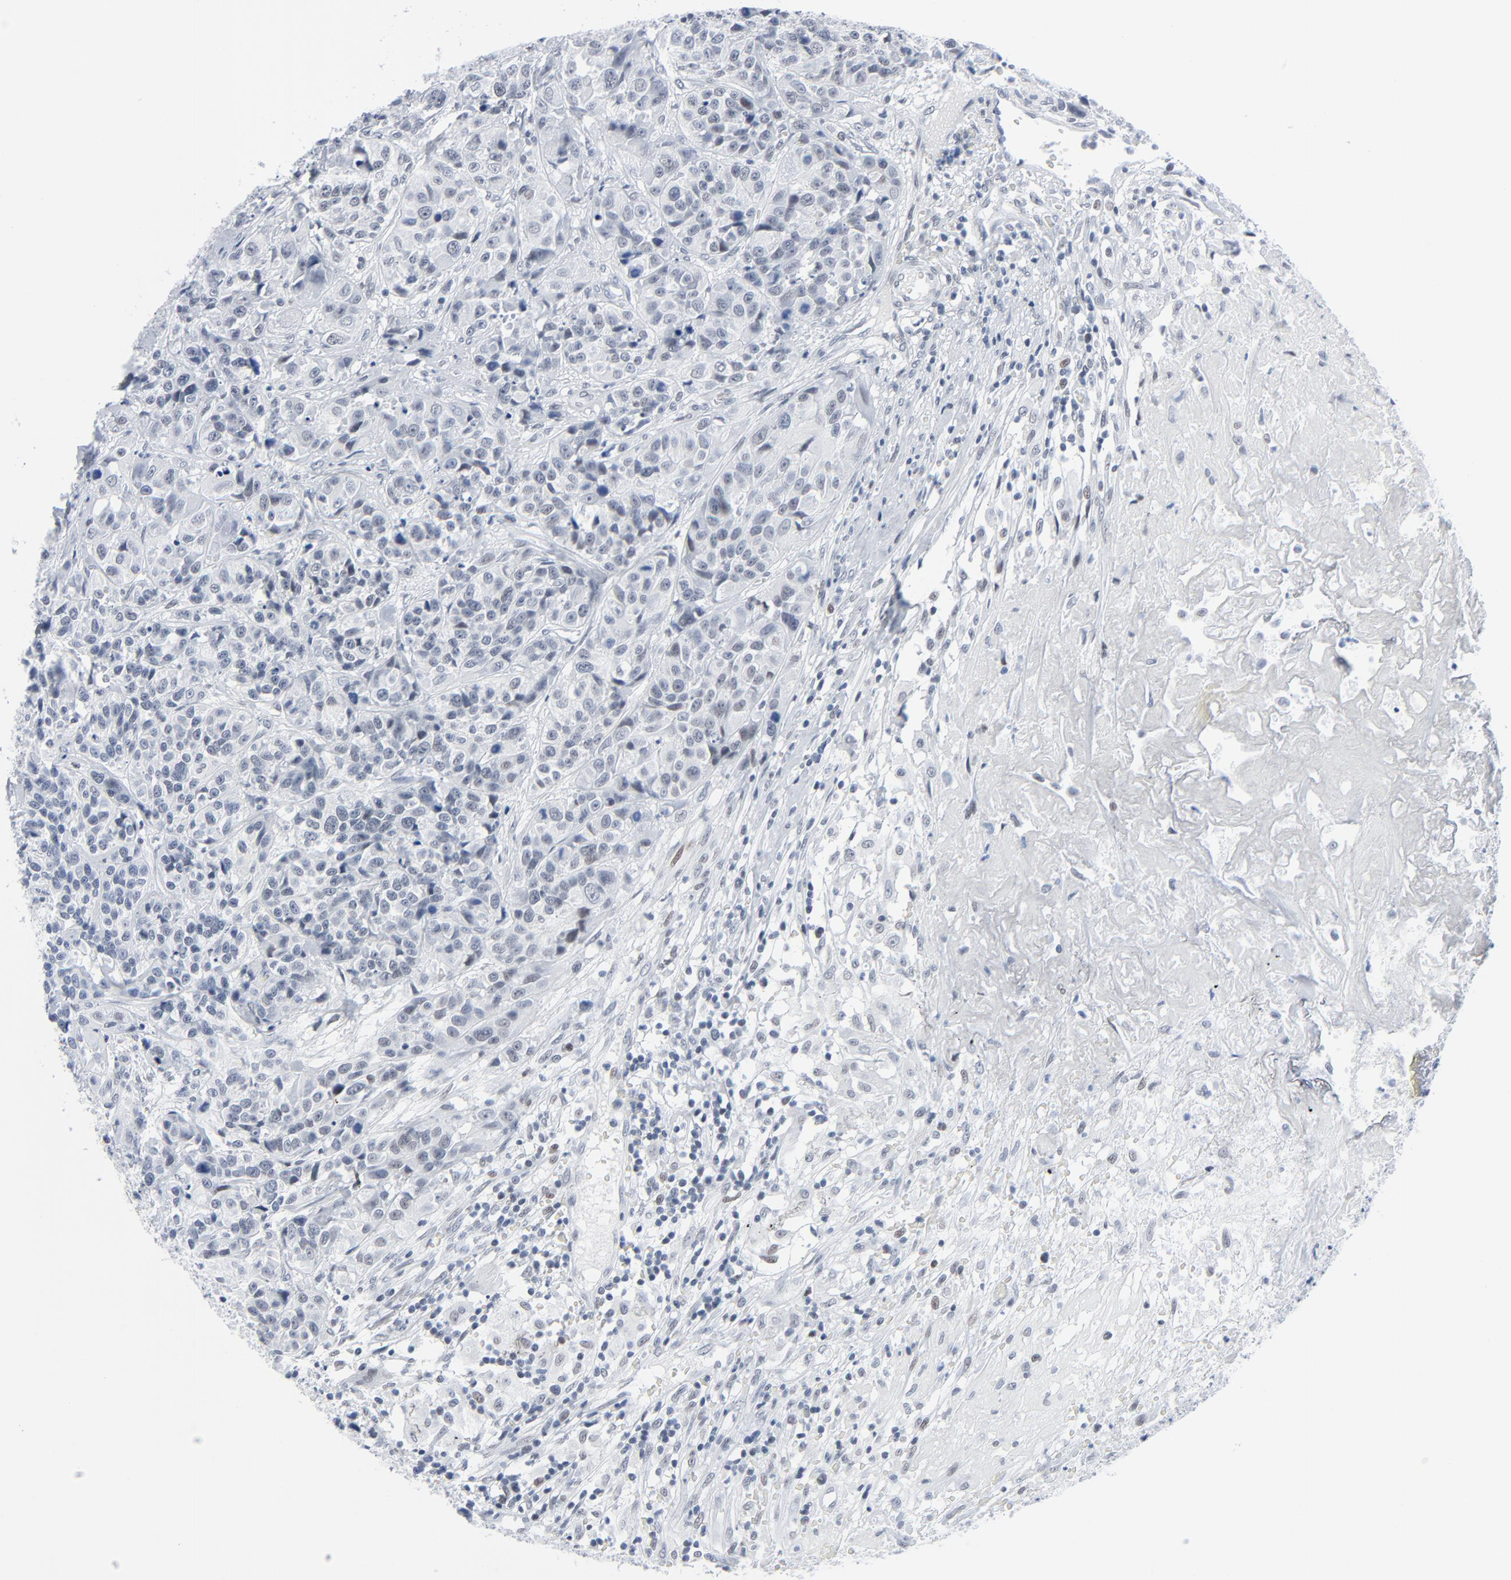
{"staining": {"intensity": "negative", "quantity": "none", "location": "none"}, "tissue": "urothelial cancer", "cell_type": "Tumor cells", "image_type": "cancer", "snomed": [{"axis": "morphology", "description": "Urothelial carcinoma, High grade"}, {"axis": "topography", "description": "Urinary bladder"}], "caption": "DAB immunohistochemical staining of human high-grade urothelial carcinoma reveals no significant positivity in tumor cells. The staining was performed using DAB (3,3'-diaminobenzidine) to visualize the protein expression in brown, while the nuclei were stained in blue with hematoxylin (Magnification: 20x).", "gene": "SIRT1", "patient": {"sex": "female", "age": 81}}